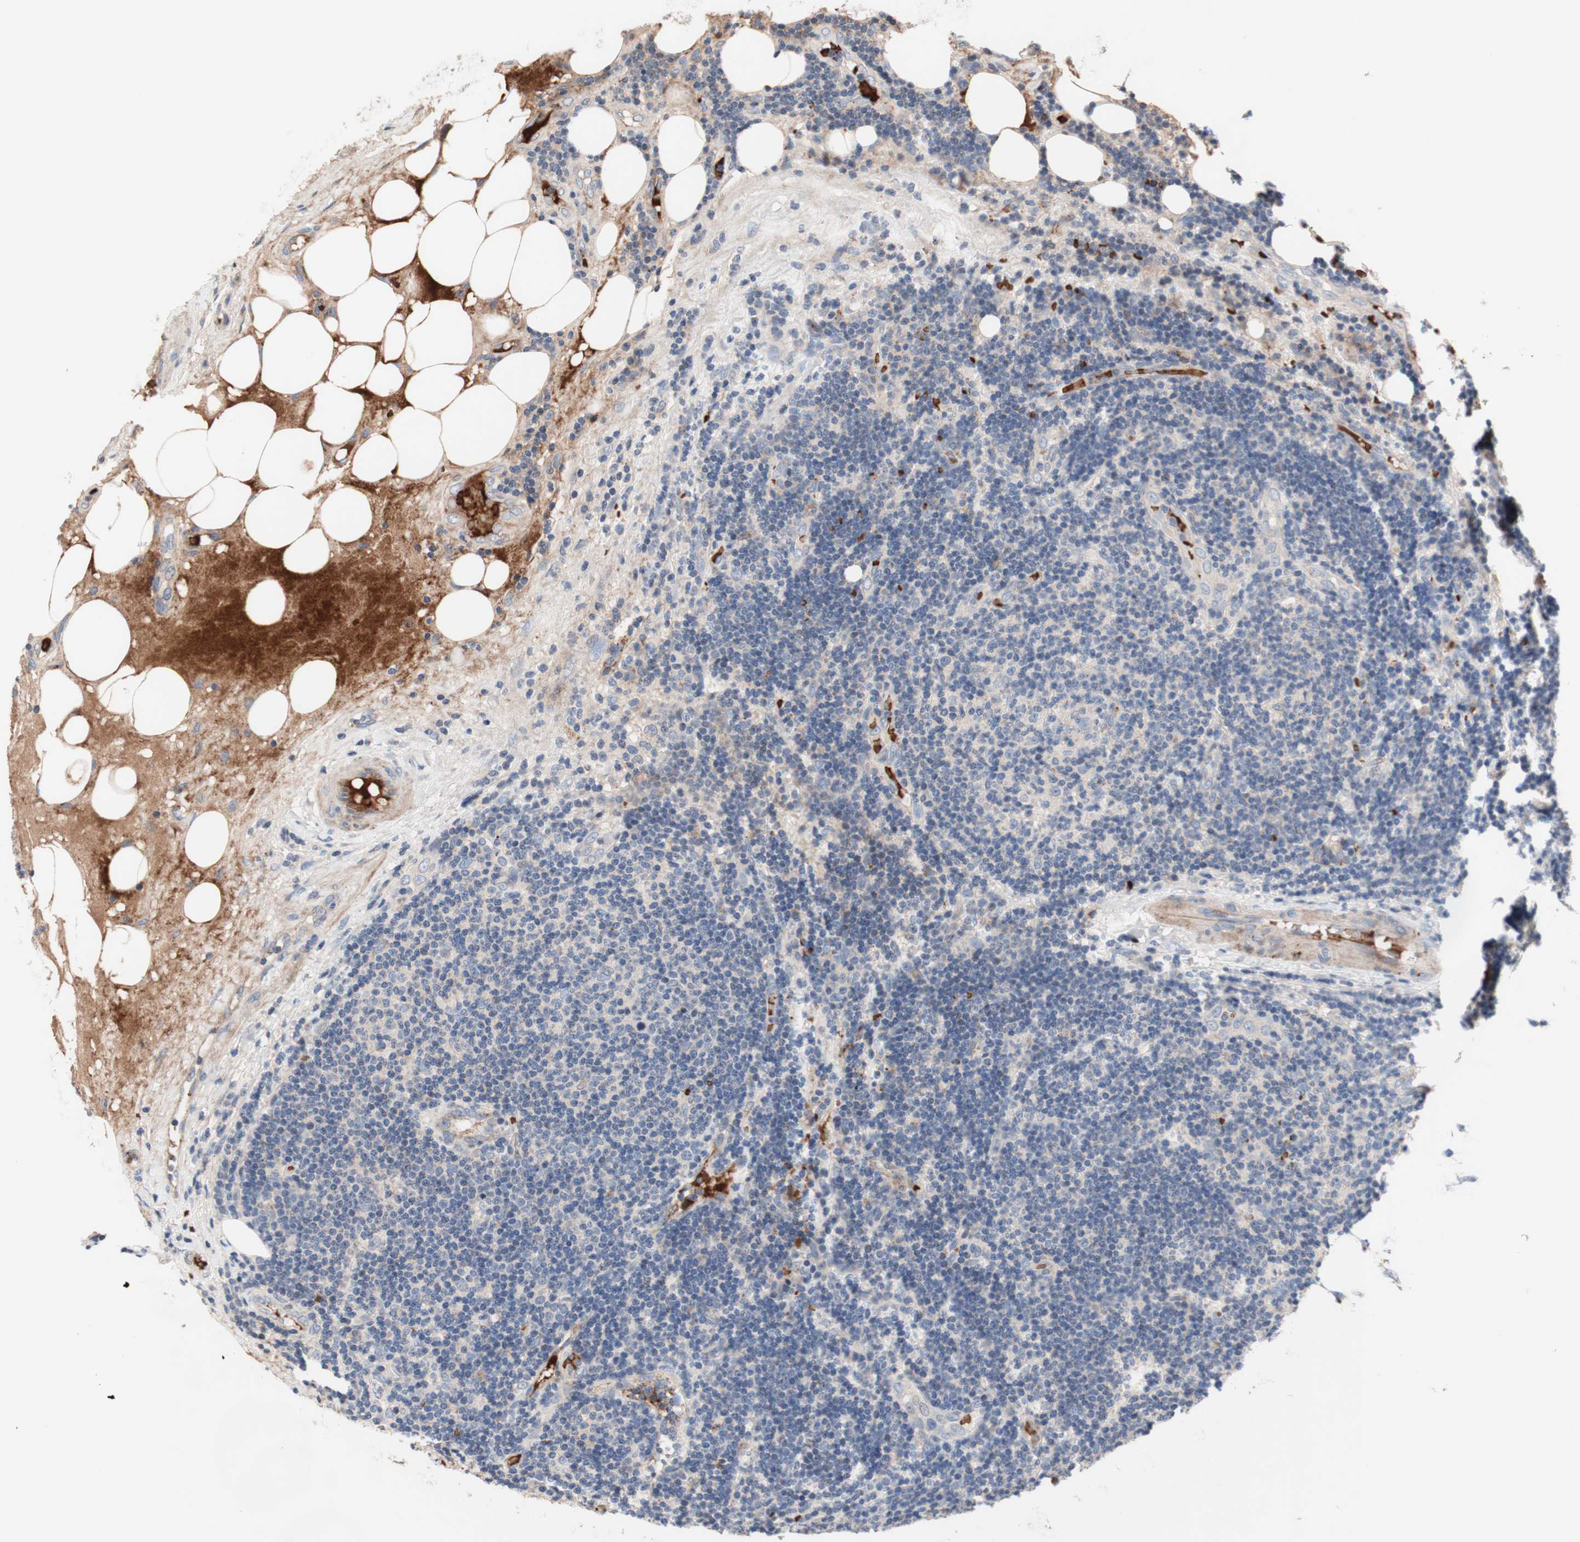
{"staining": {"intensity": "negative", "quantity": "none", "location": "none"}, "tissue": "lymphoma", "cell_type": "Tumor cells", "image_type": "cancer", "snomed": [{"axis": "morphology", "description": "Malignant lymphoma, non-Hodgkin's type, Low grade"}, {"axis": "topography", "description": "Lymph node"}], "caption": "Image shows no significant protein positivity in tumor cells of lymphoma.", "gene": "CDON", "patient": {"sex": "male", "age": 83}}